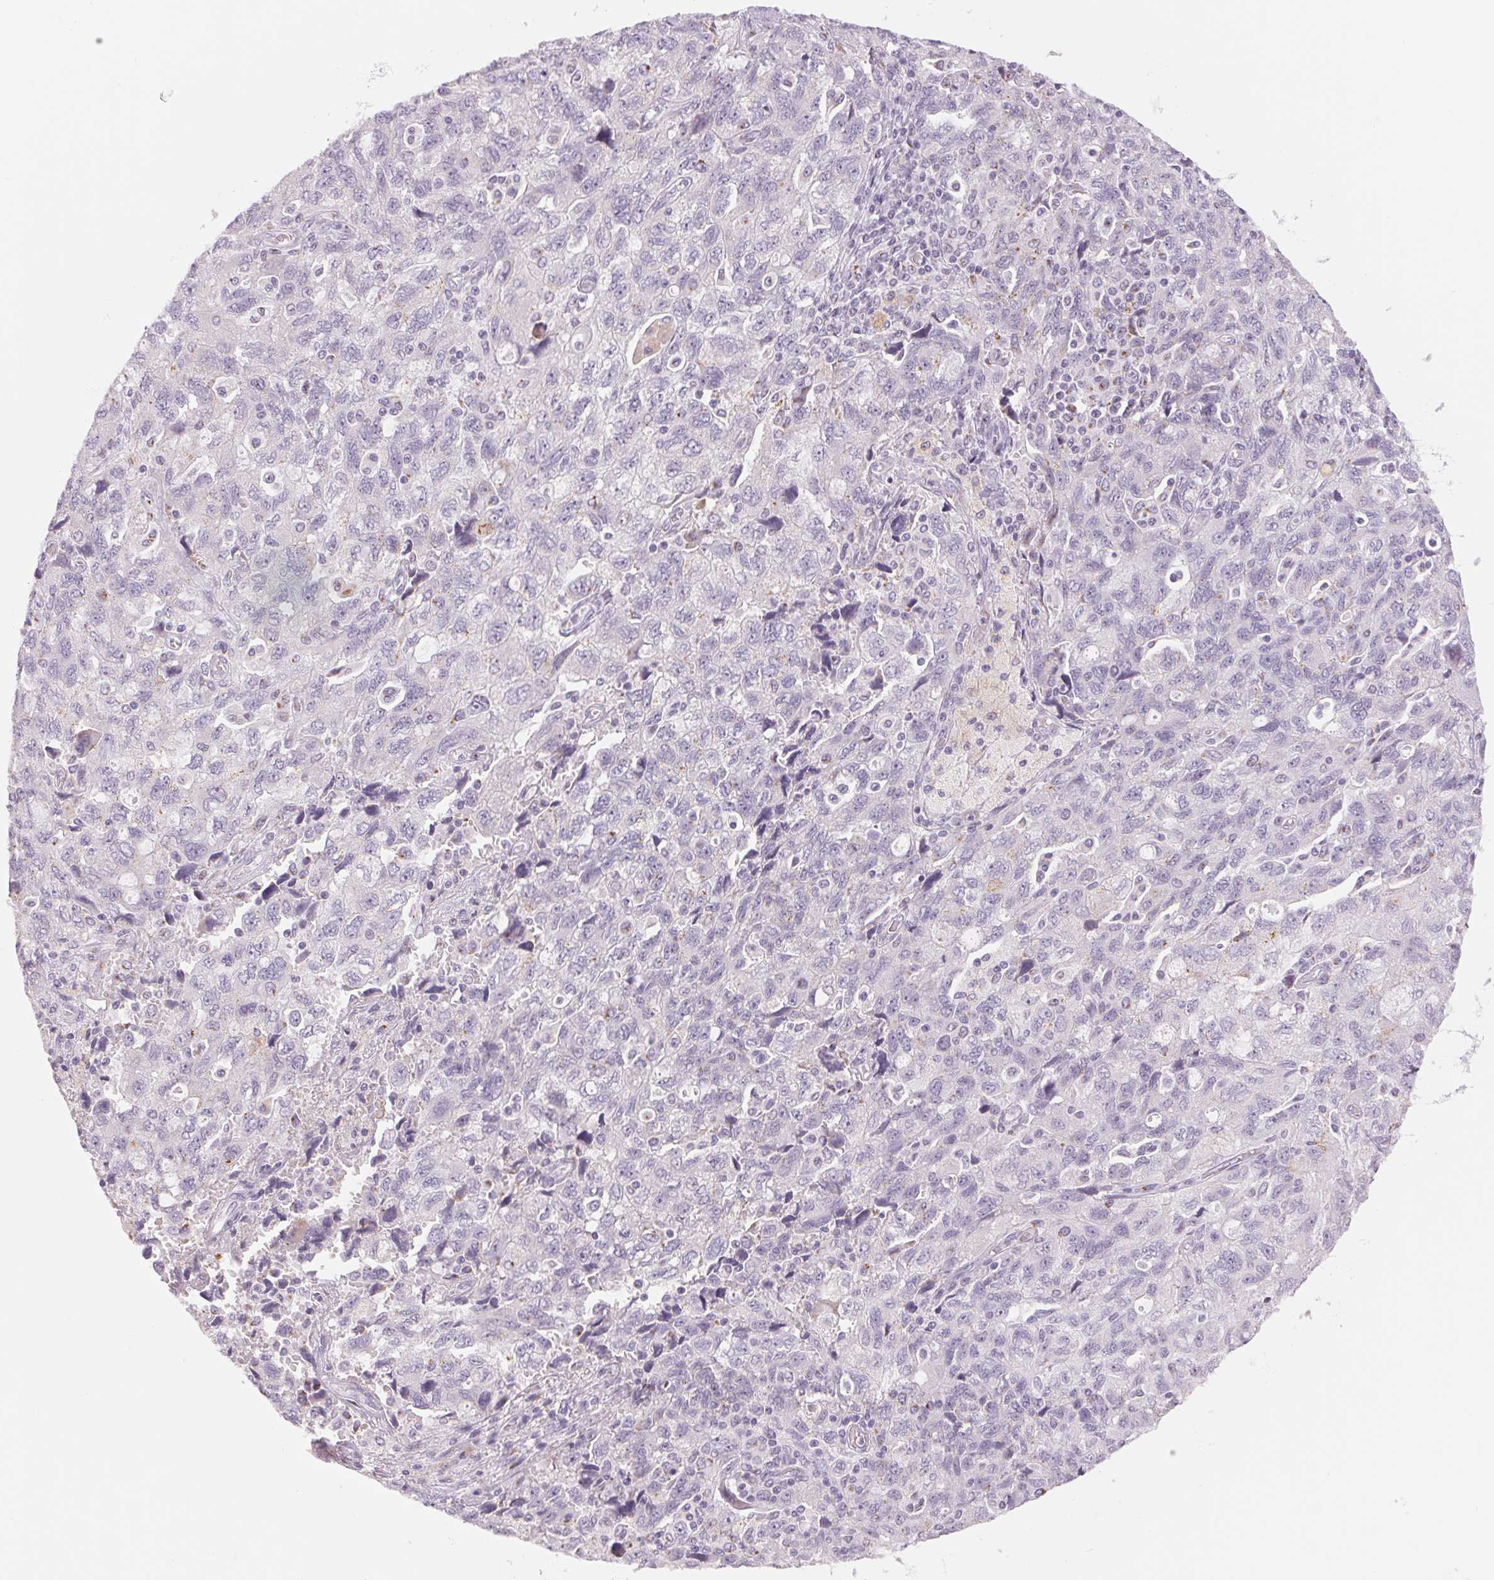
{"staining": {"intensity": "negative", "quantity": "none", "location": "none"}, "tissue": "ovarian cancer", "cell_type": "Tumor cells", "image_type": "cancer", "snomed": [{"axis": "morphology", "description": "Carcinoma, NOS"}, {"axis": "morphology", "description": "Cystadenocarcinoma, serous, NOS"}, {"axis": "topography", "description": "Ovary"}], "caption": "Tumor cells are negative for brown protein staining in ovarian cancer (serous cystadenocarcinoma).", "gene": "GALNT7", "patient": {"sex": "female", "age": 69}}